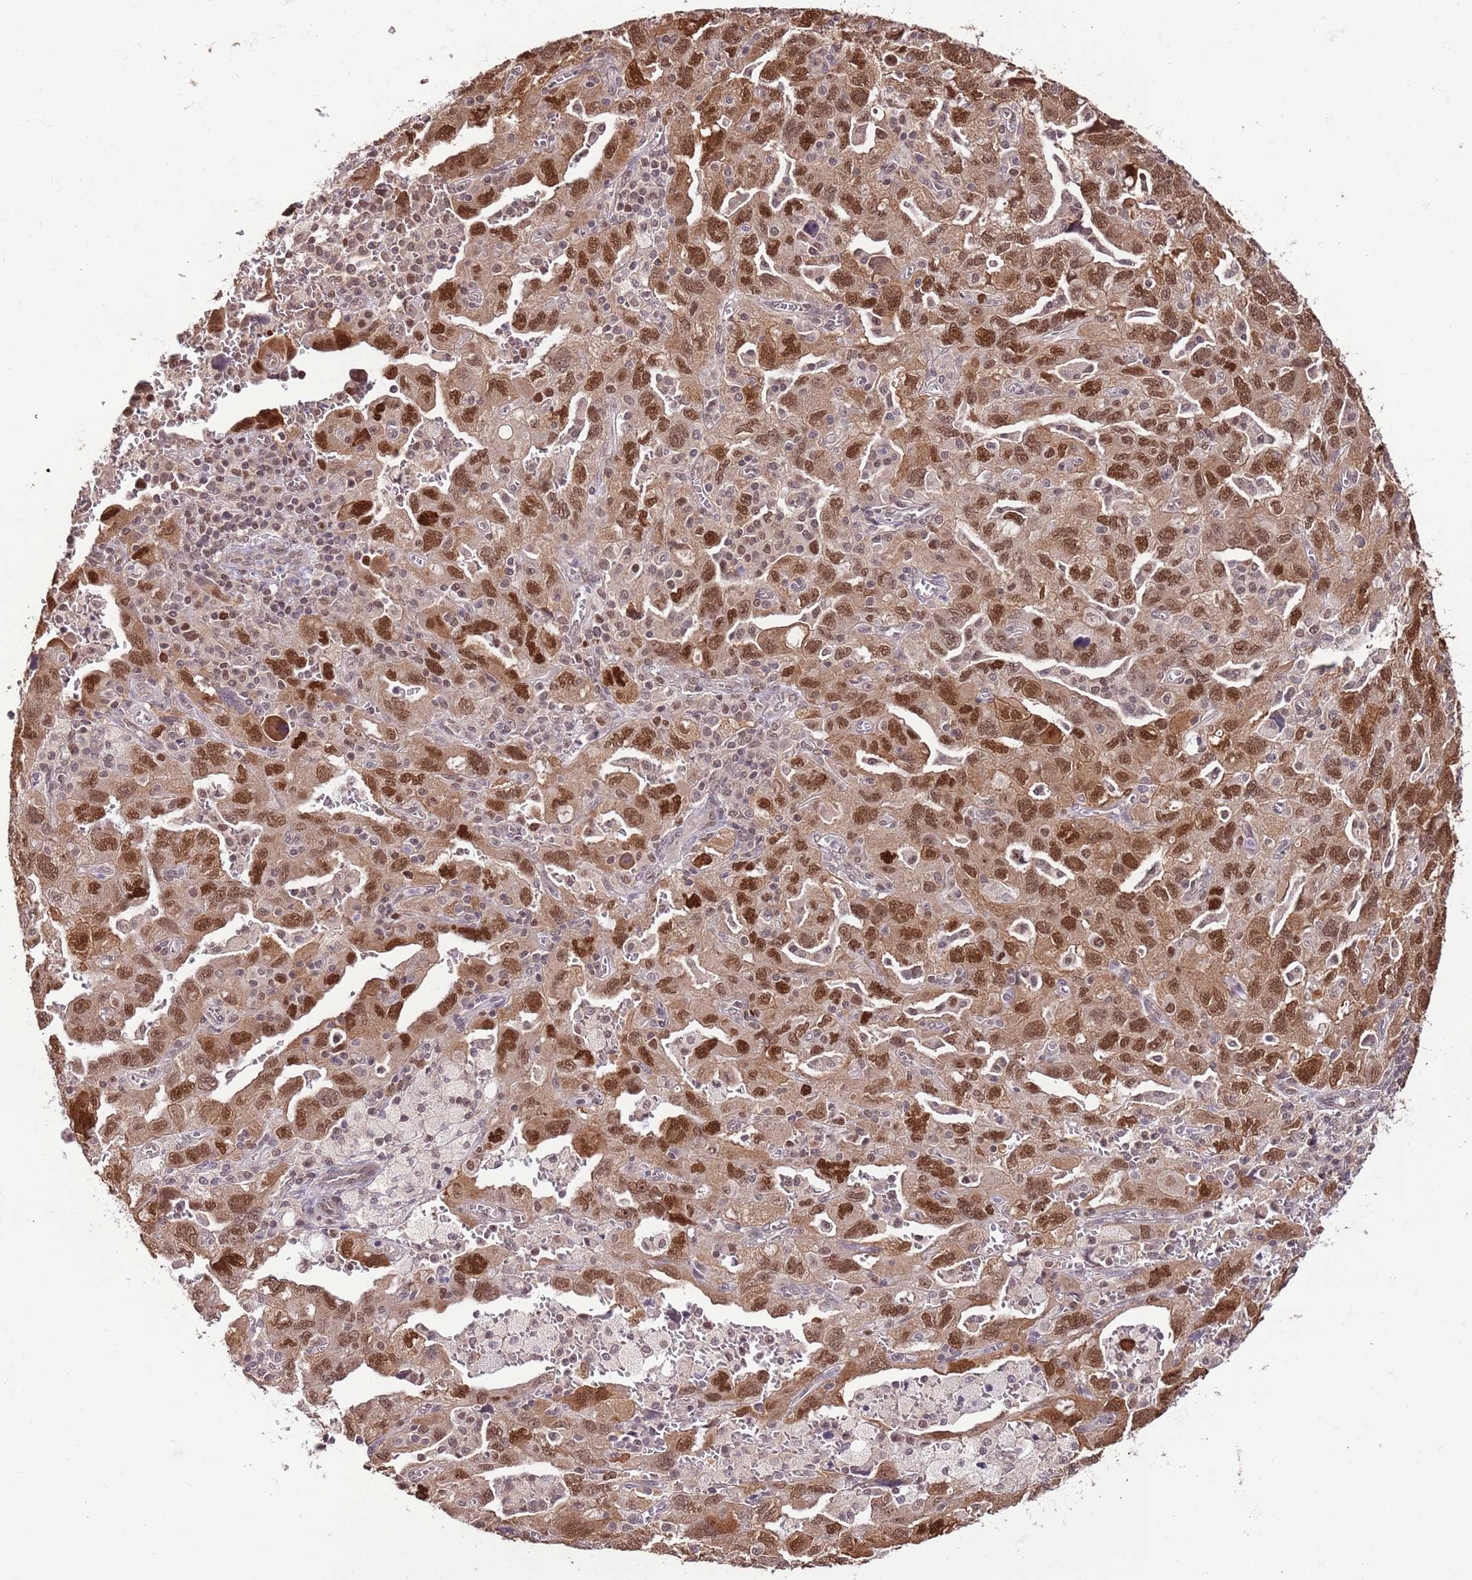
{"staining": {"intensity": "strong", "quantity": ">75%", "location": "cytoplasmic/membranous,nuclear"}, "tissue": "ovarian cancer", "cell_type": "Tumor cells", "image_type": "cancer", "snomed": [{"axis": "morphology", "description": "Carcinoma, NOS"}, {"axis": "morphology", "description": "Cystadenocarcinoma, serous, NOS"}, {"axis": "topography", "description": "Ovary"}], "caption": "Protein expression analysis of ovarian carcinoma shows strong cytoplasmic/membranous and nuclear positivity in approximately >75% of tumor cells.", "gene": "RIF1", "patient": {"sex": "female", "age": 69}}